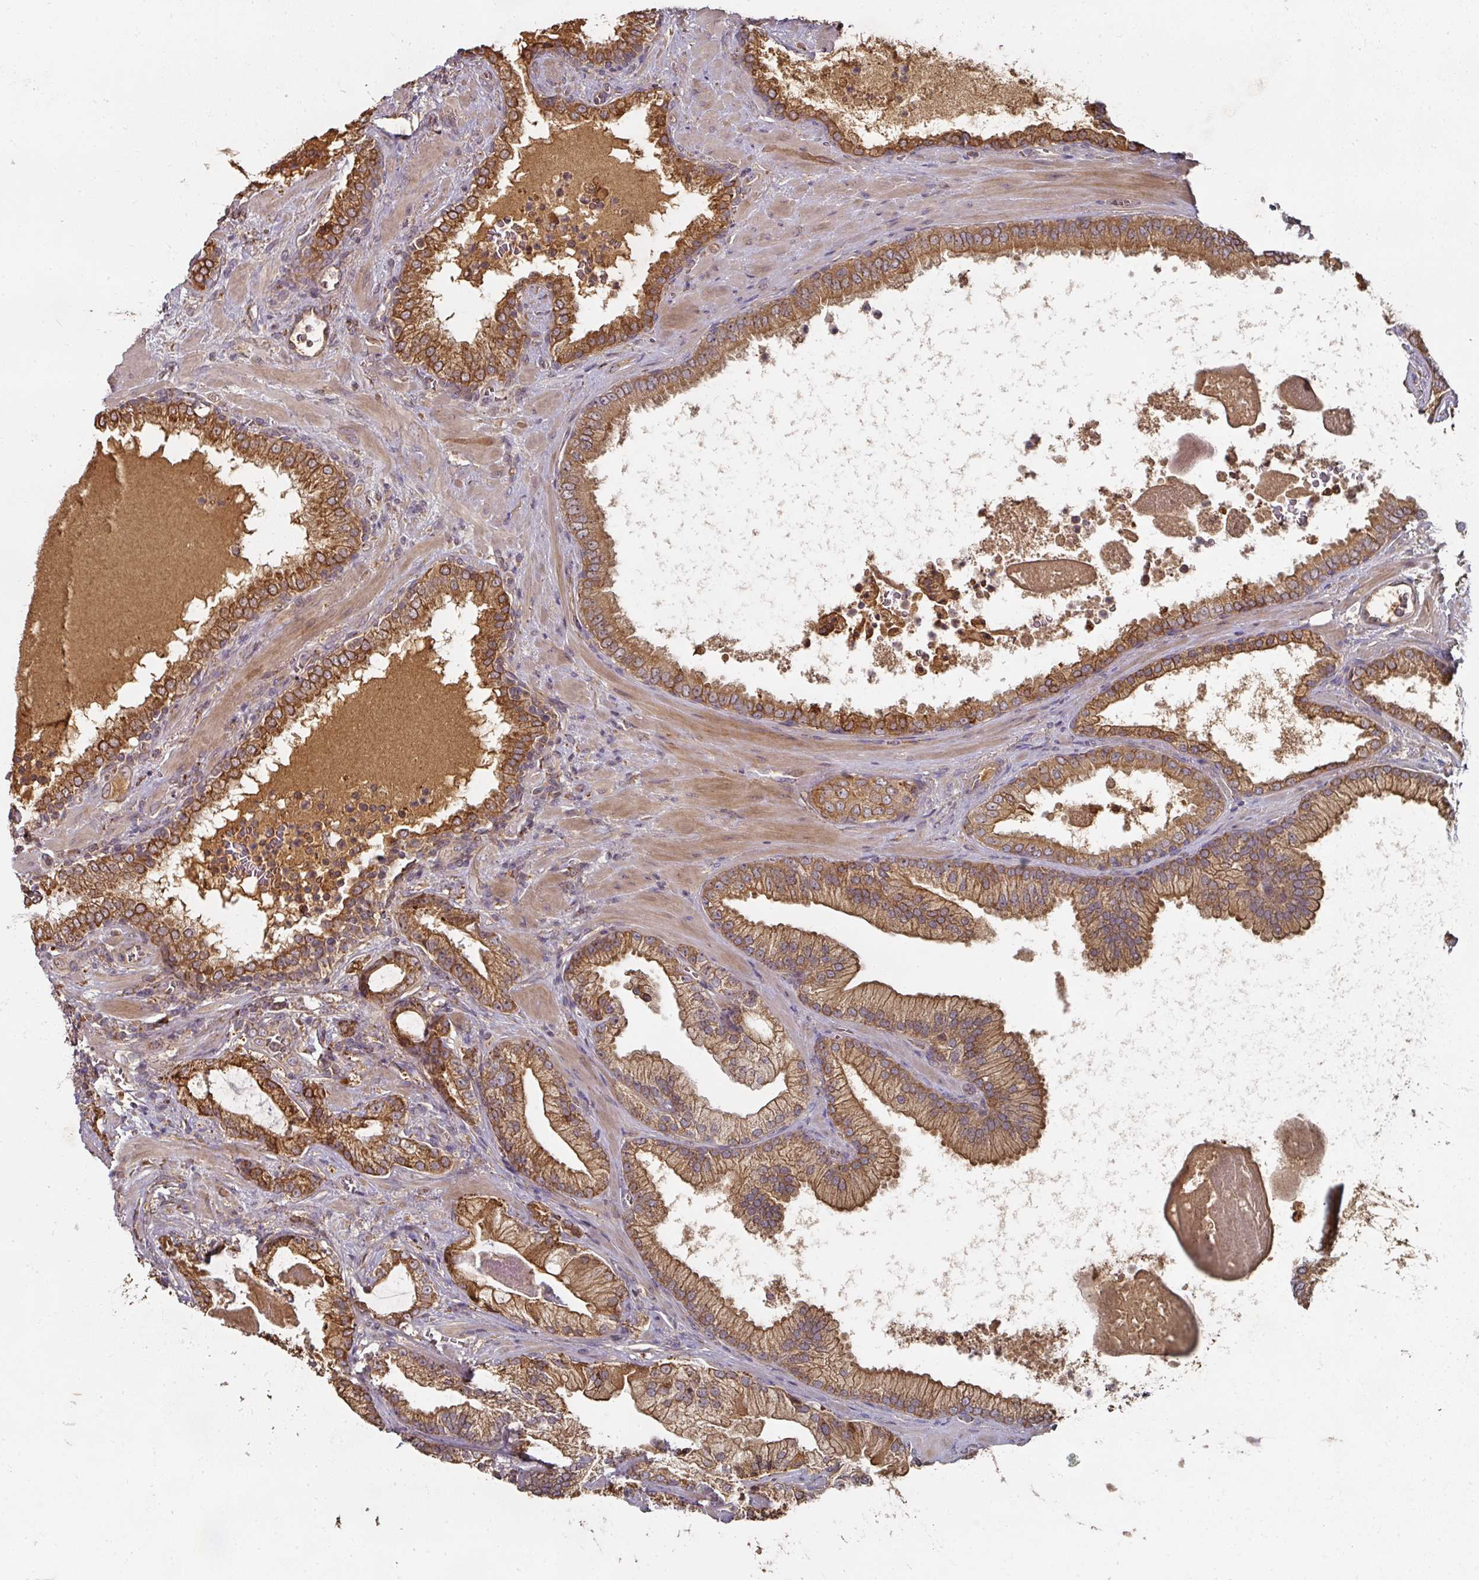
{"staining": {"intensity": "strong", "quantity": ">75%", "location": "cytoplasmic/membranous"}, "tissue": "prostate cancer", "cell_type": "Tumor cells", "image_type": "cancer", "snomed": [{"axis": "morphology", "description": "Adenocarcinoma, High grade"}, {"axis": "topography", "description": "Prostate"}], "caption": "Immunohistochemical staining of human prostate adenocarcinoma (high-grade) exhibits strong cytoplasmic/membranous protein staining in approximately >75% of tumor cells. The staining was performed using DAB (3,3'-diaminobenzidine), with brown indicating positive protein expression. Nuclei are stained blue with hematoxylin.", "gene": "CEP95", "patient": {"sex": "male", "age": 68}}